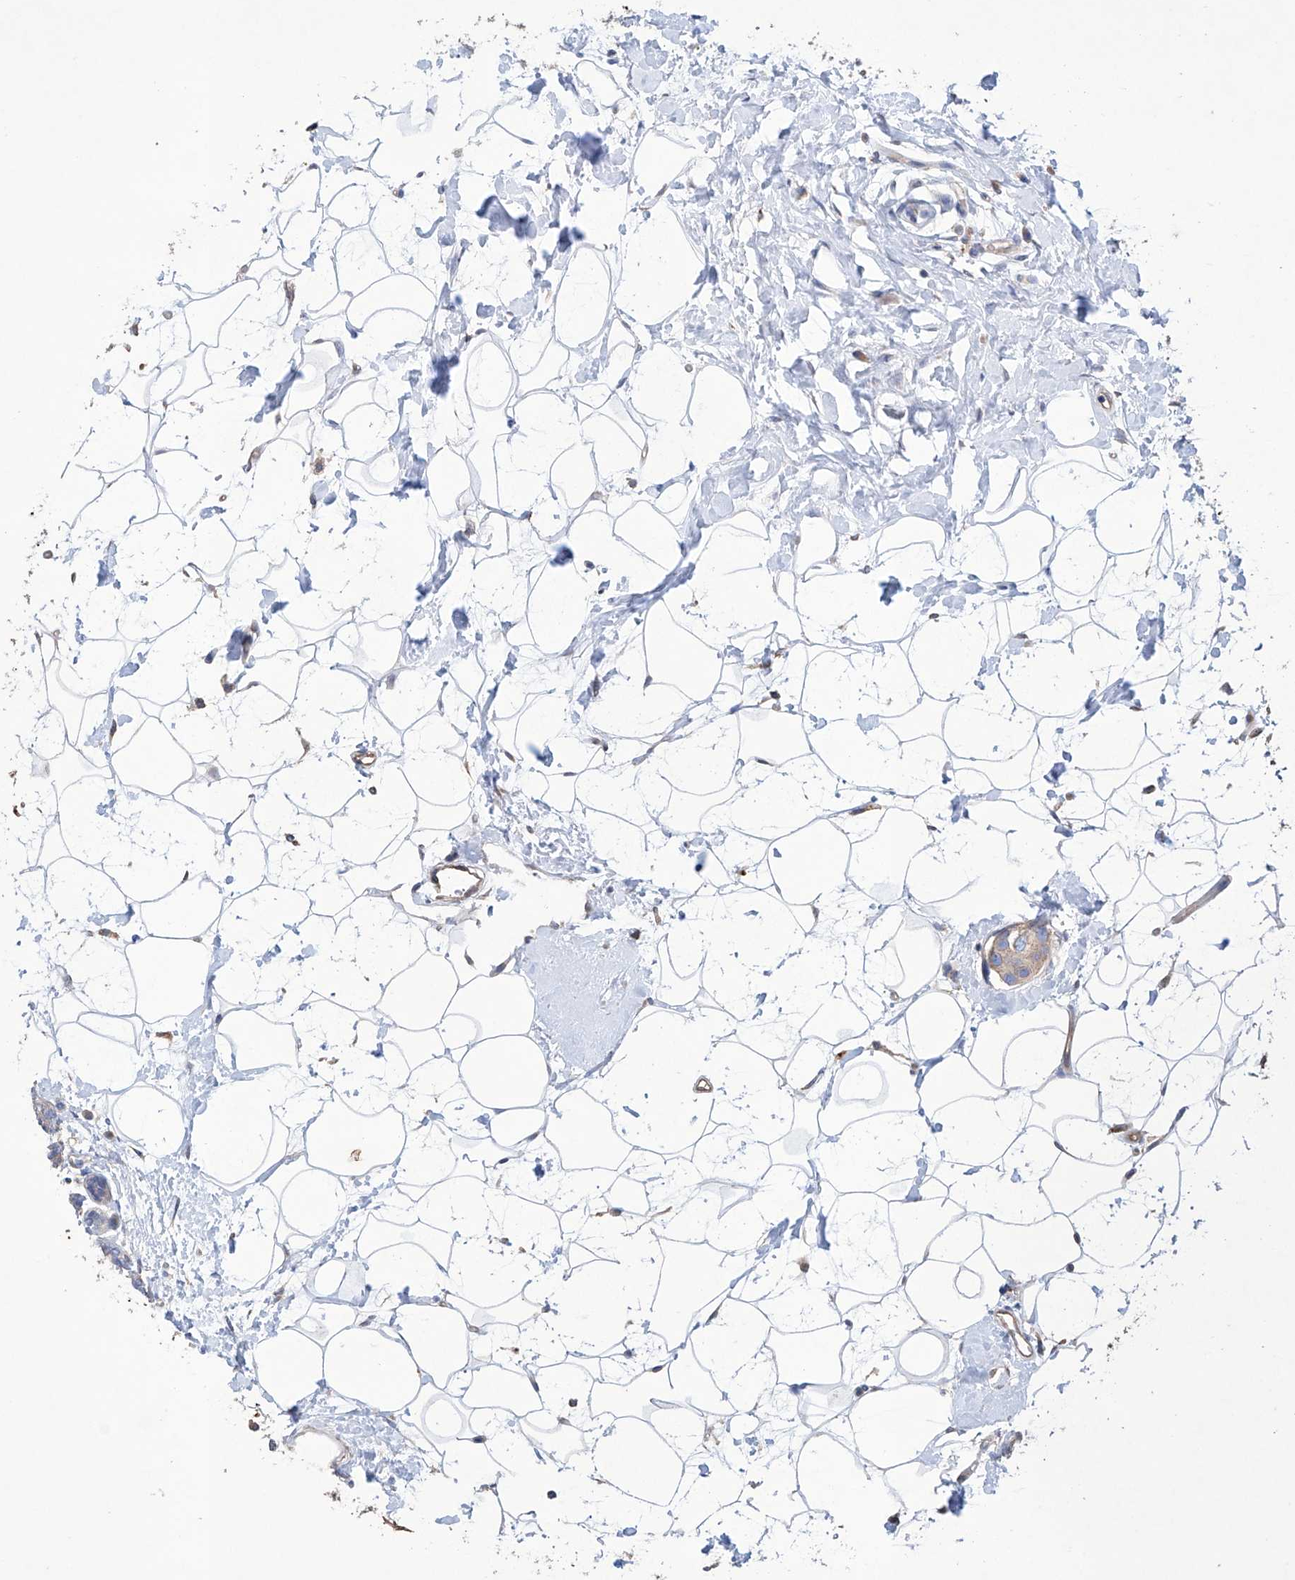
{"staining": {"intensity": "weak", "quantity": "25%-75%", "location": "cytoplasmic/membranous"}, "tissue": "breast cancer", "cell_type": "Tumor cells", "image_type": "cancer", "snomed": [{"axis": "morphology", "description": "Normal tissue, NOS"}, {"axis": "morphology", "description": "Duct carcinoma"}, {"axis": "topography", "description": "Breast"}], "caption": "Brown immunohistochemical staining in intraductal carcinoma (breast) demonstrates weak cytoplasmic/membranous staining in approximately 25%-75% of tumor cells. Nuclei are stained in blue.", "gene": "AFG1L", "patient": {"sex": "female", "age": 39}}